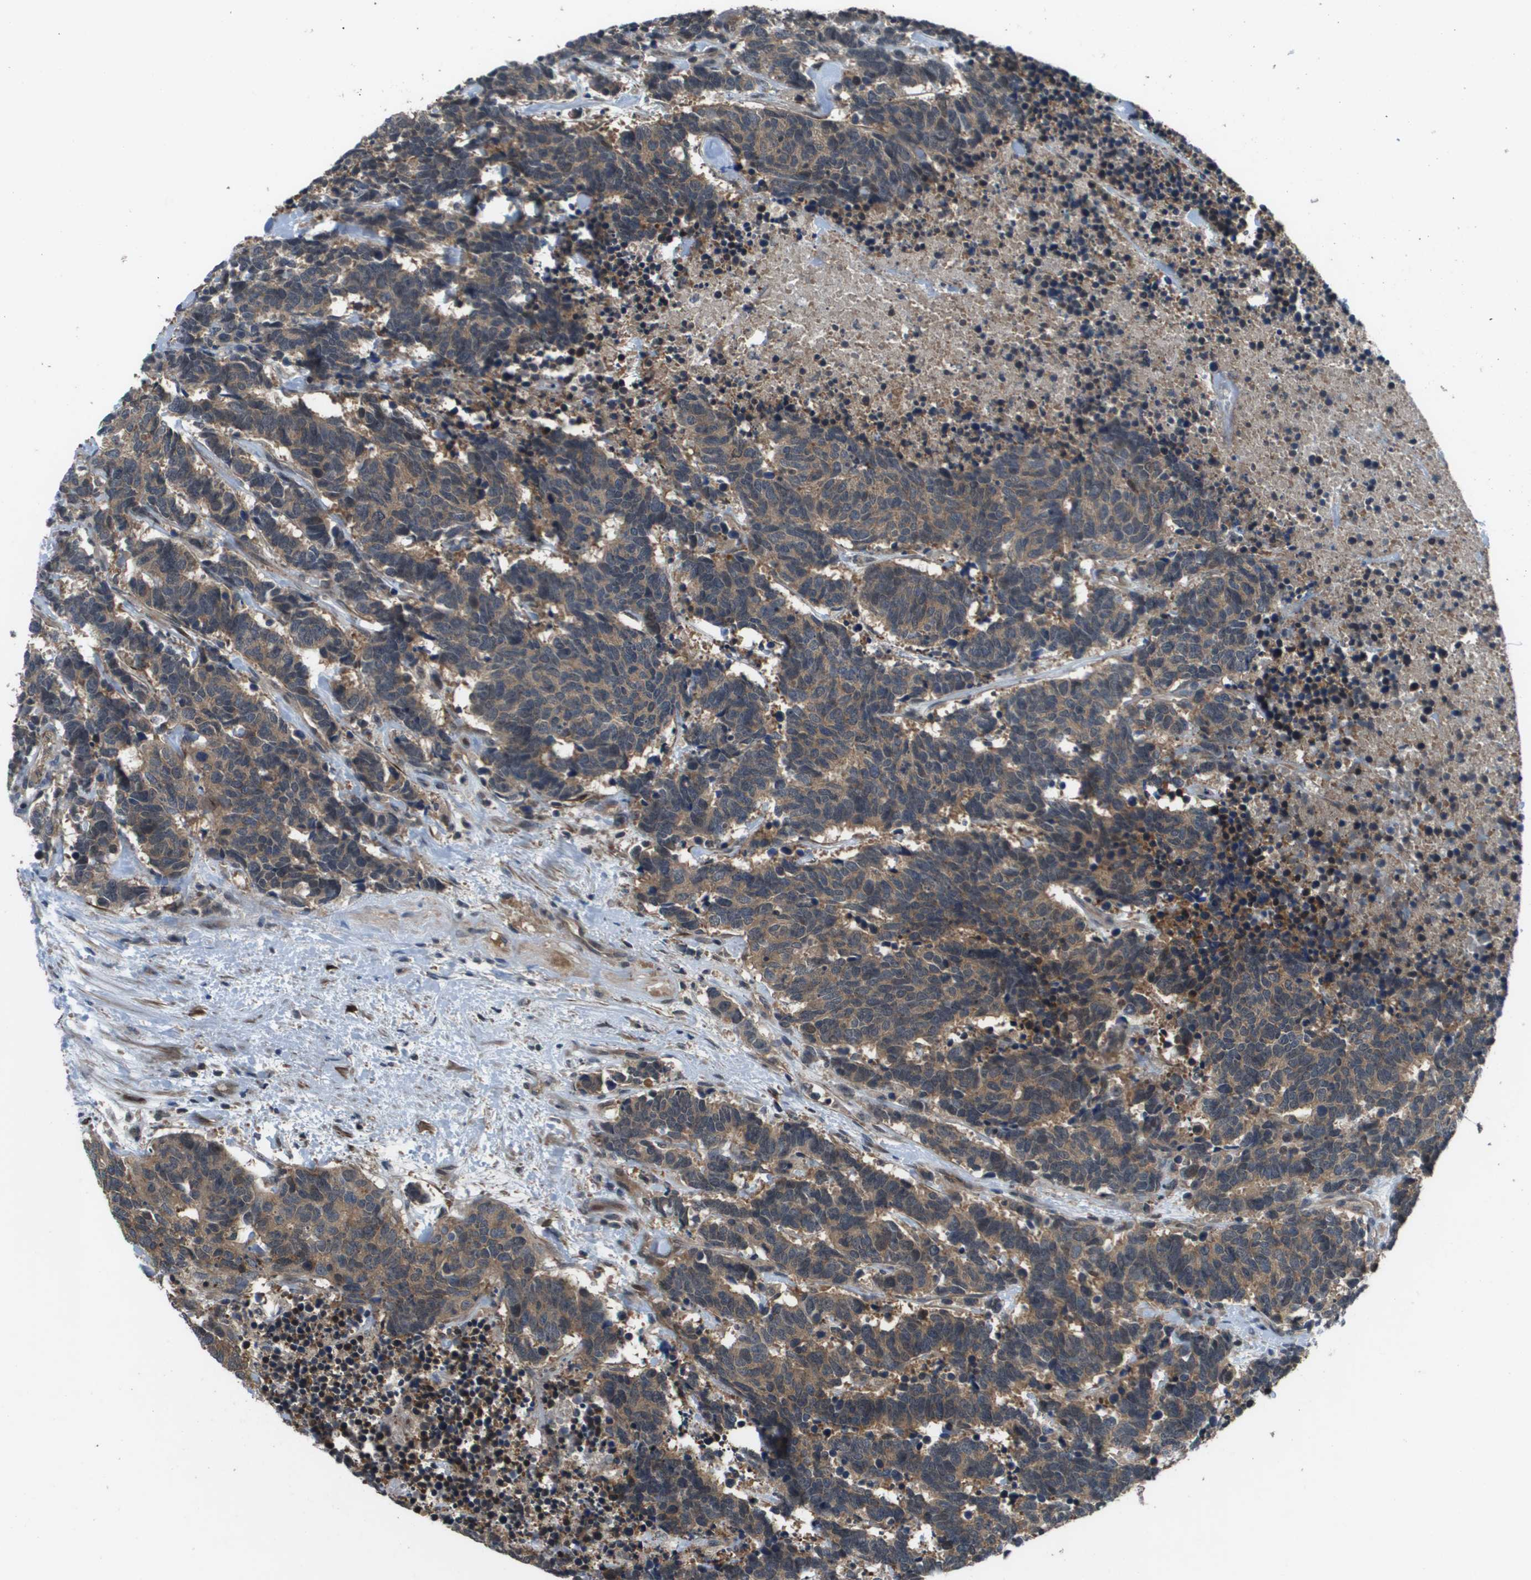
{"staining": {"intensity": "moderate", "quantity": ">75%", "location": "cytoplasmic/membranous"}, "tissue": "carcinoid", "cell_type": "Tumor cells", "image_type": "cancer", "snomed": [{"axis": "morphology", "description": "Carcinoma, NOS"}, {"axis": "morphology", "description": "Carcinoid, malignant, NOS"}, {"axis": "topography", "description": "Urinary bladder"}], "caption": "Malignant carcinoid stained with DAB (3,3'-diaminobenzidine) IHC reveals medium levels of moderate cytoplasmic/membranous expression in about >75% of tumor cells. (brown staining indicates protein expression, while blue staining denotes nuclei).", "gene": "ENPP5", "patient": {"sex": "male", "age": 57}}